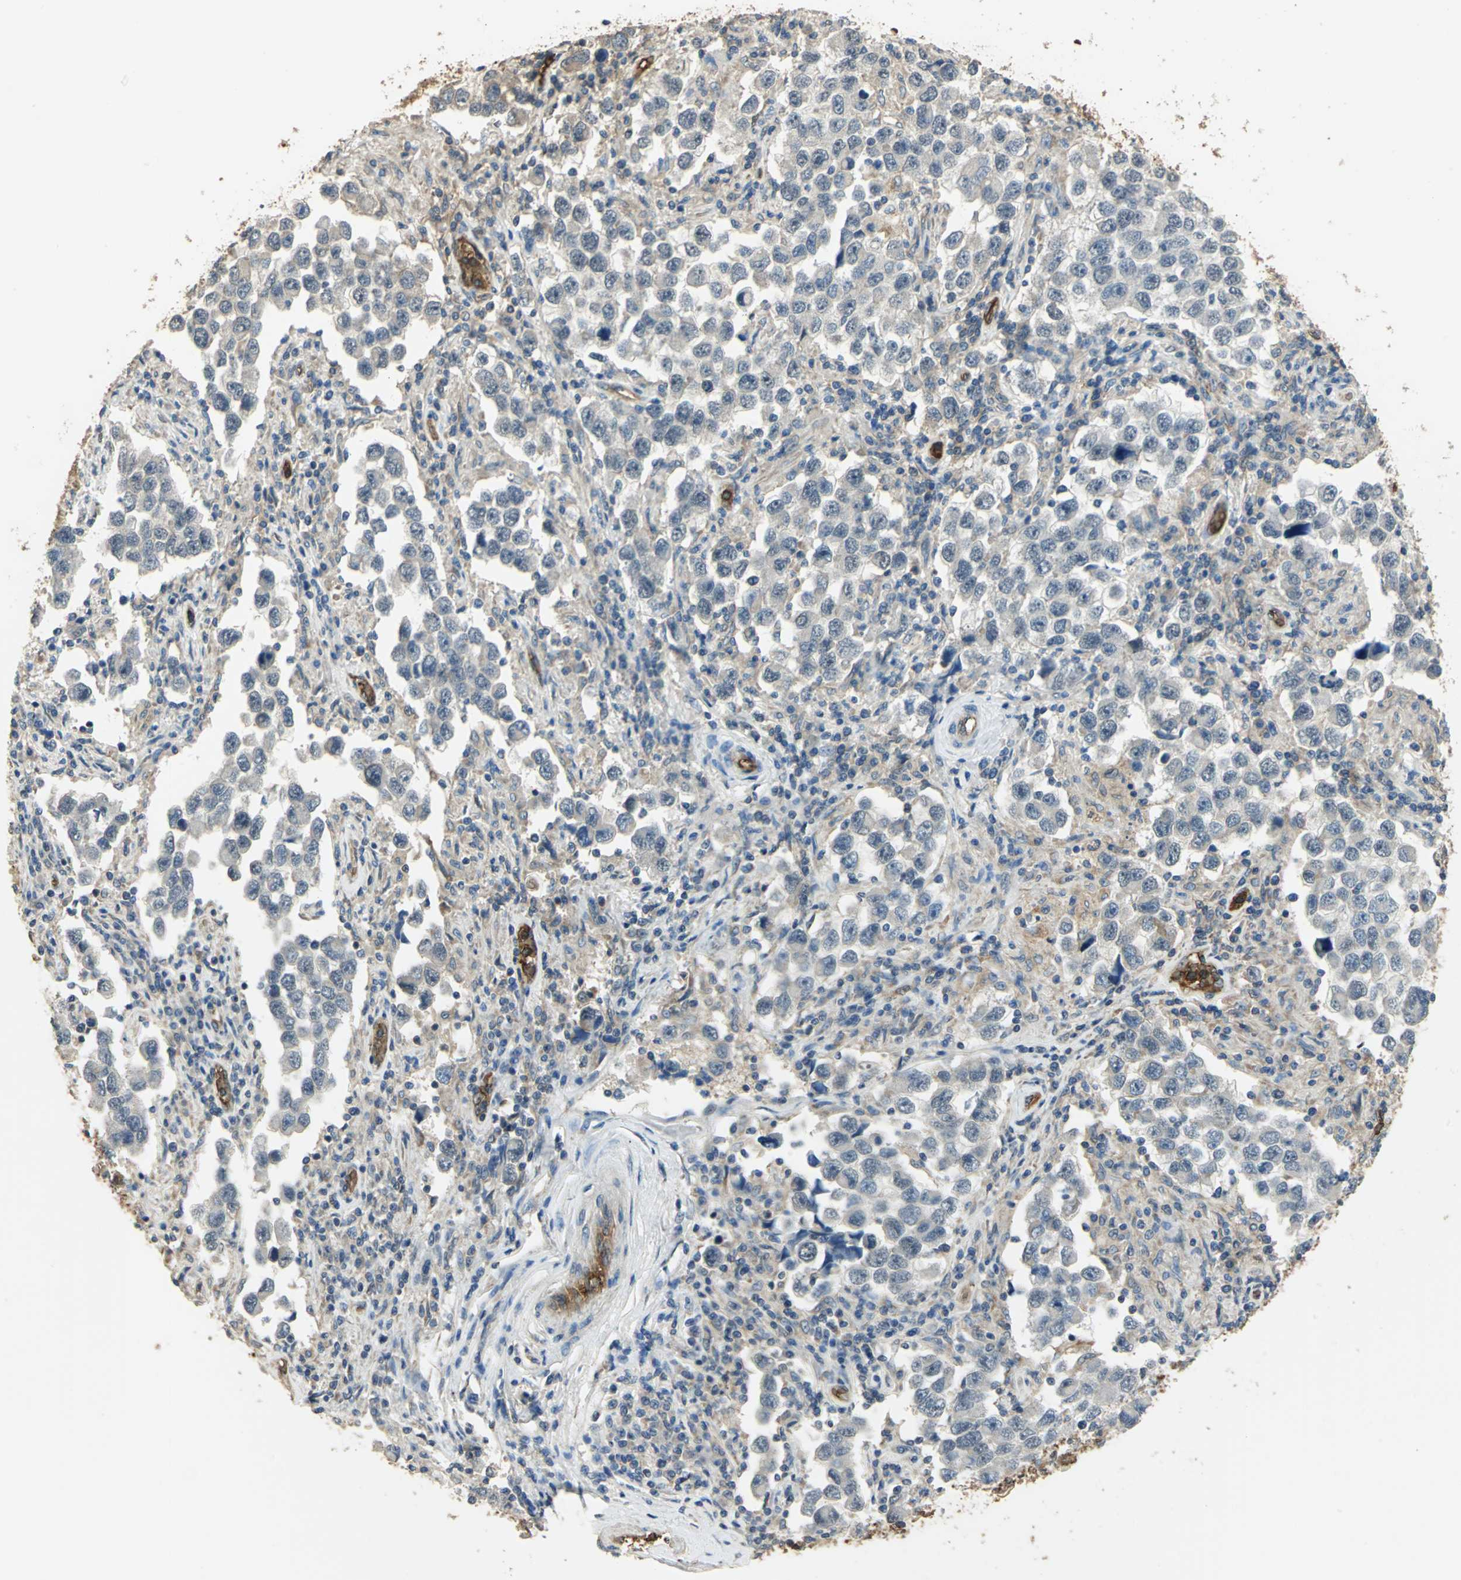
{"staining": {"intensity": "weak", "quantity": "25%-75%", "location": "cytoplasmic/membranous"}, "tissue": "testis cancer", "cell_type": "Tumor cells", "image_type": "cancer", "snomed": [{"axis": "morphology", "description": "Carcinoma, Embryonal, NOS"}, {"axis": "topography", "description": "Testis"}], "caption": "Testis cancer was stained to show a protein in brown. There is low levels of weak cytoplasmic/membranous positivity in about 25%-75% of tumor cells.", "gene": "DDAH1", "patient": {"sex": "male", "age": 21}}